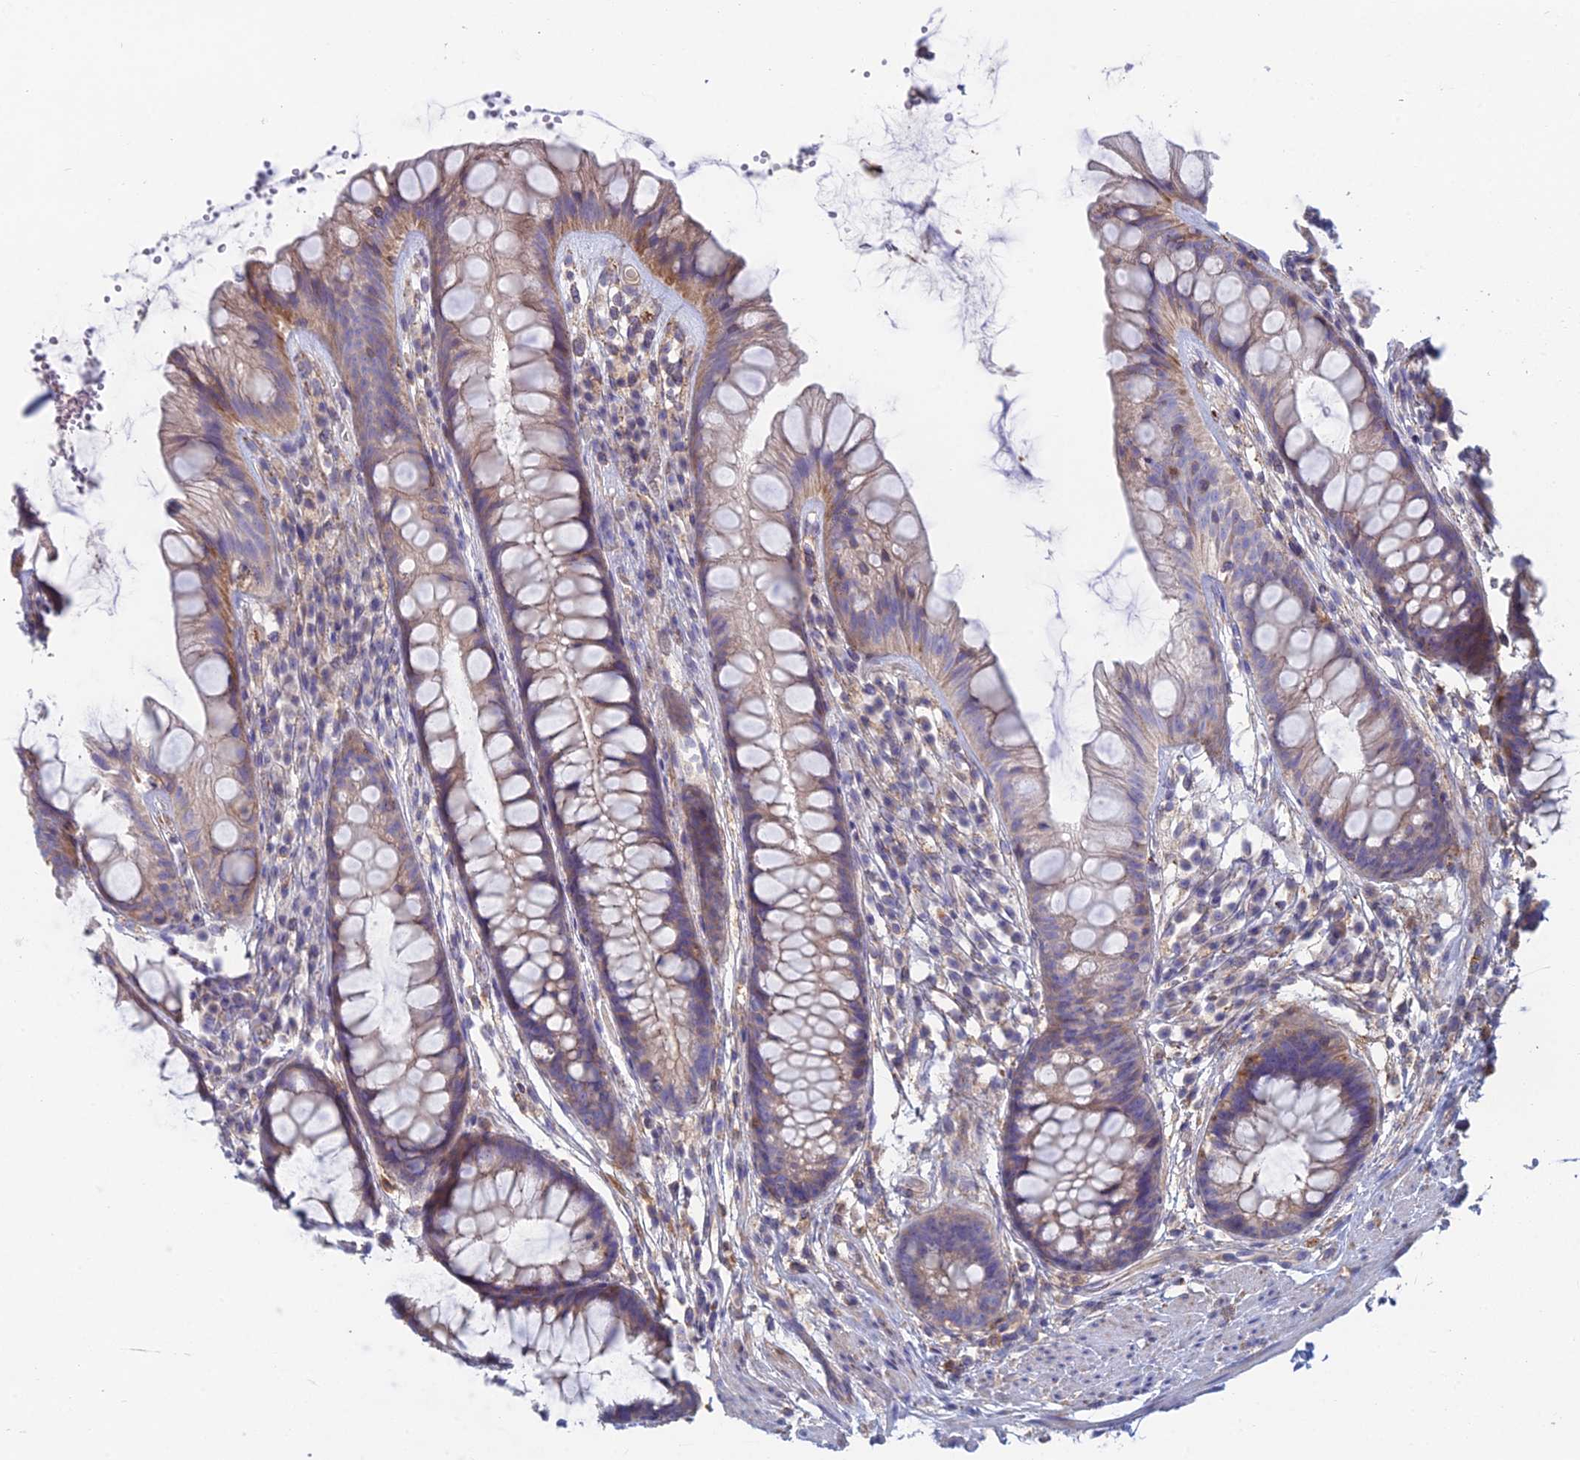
{"staining": {"intensity": "weak", "quantity": ">75%", "location": "cytoplasmic/membranous"}, "tissue": "rectum", "cell_type": "Glandular cells", "image_type": "normal", "snomed": [{"axis": "morphology", "description": "Normal tissue, NOS"}, {"axis": "topography", "description": "Rectum"}], "caption": "The image displays staining of benign rectum, revealing weak cytoplasmic/membranous protein expression (brown color) within glandular cells.", "gene": "IFTAP", "patient": {"sex": "male", "age": 74}}